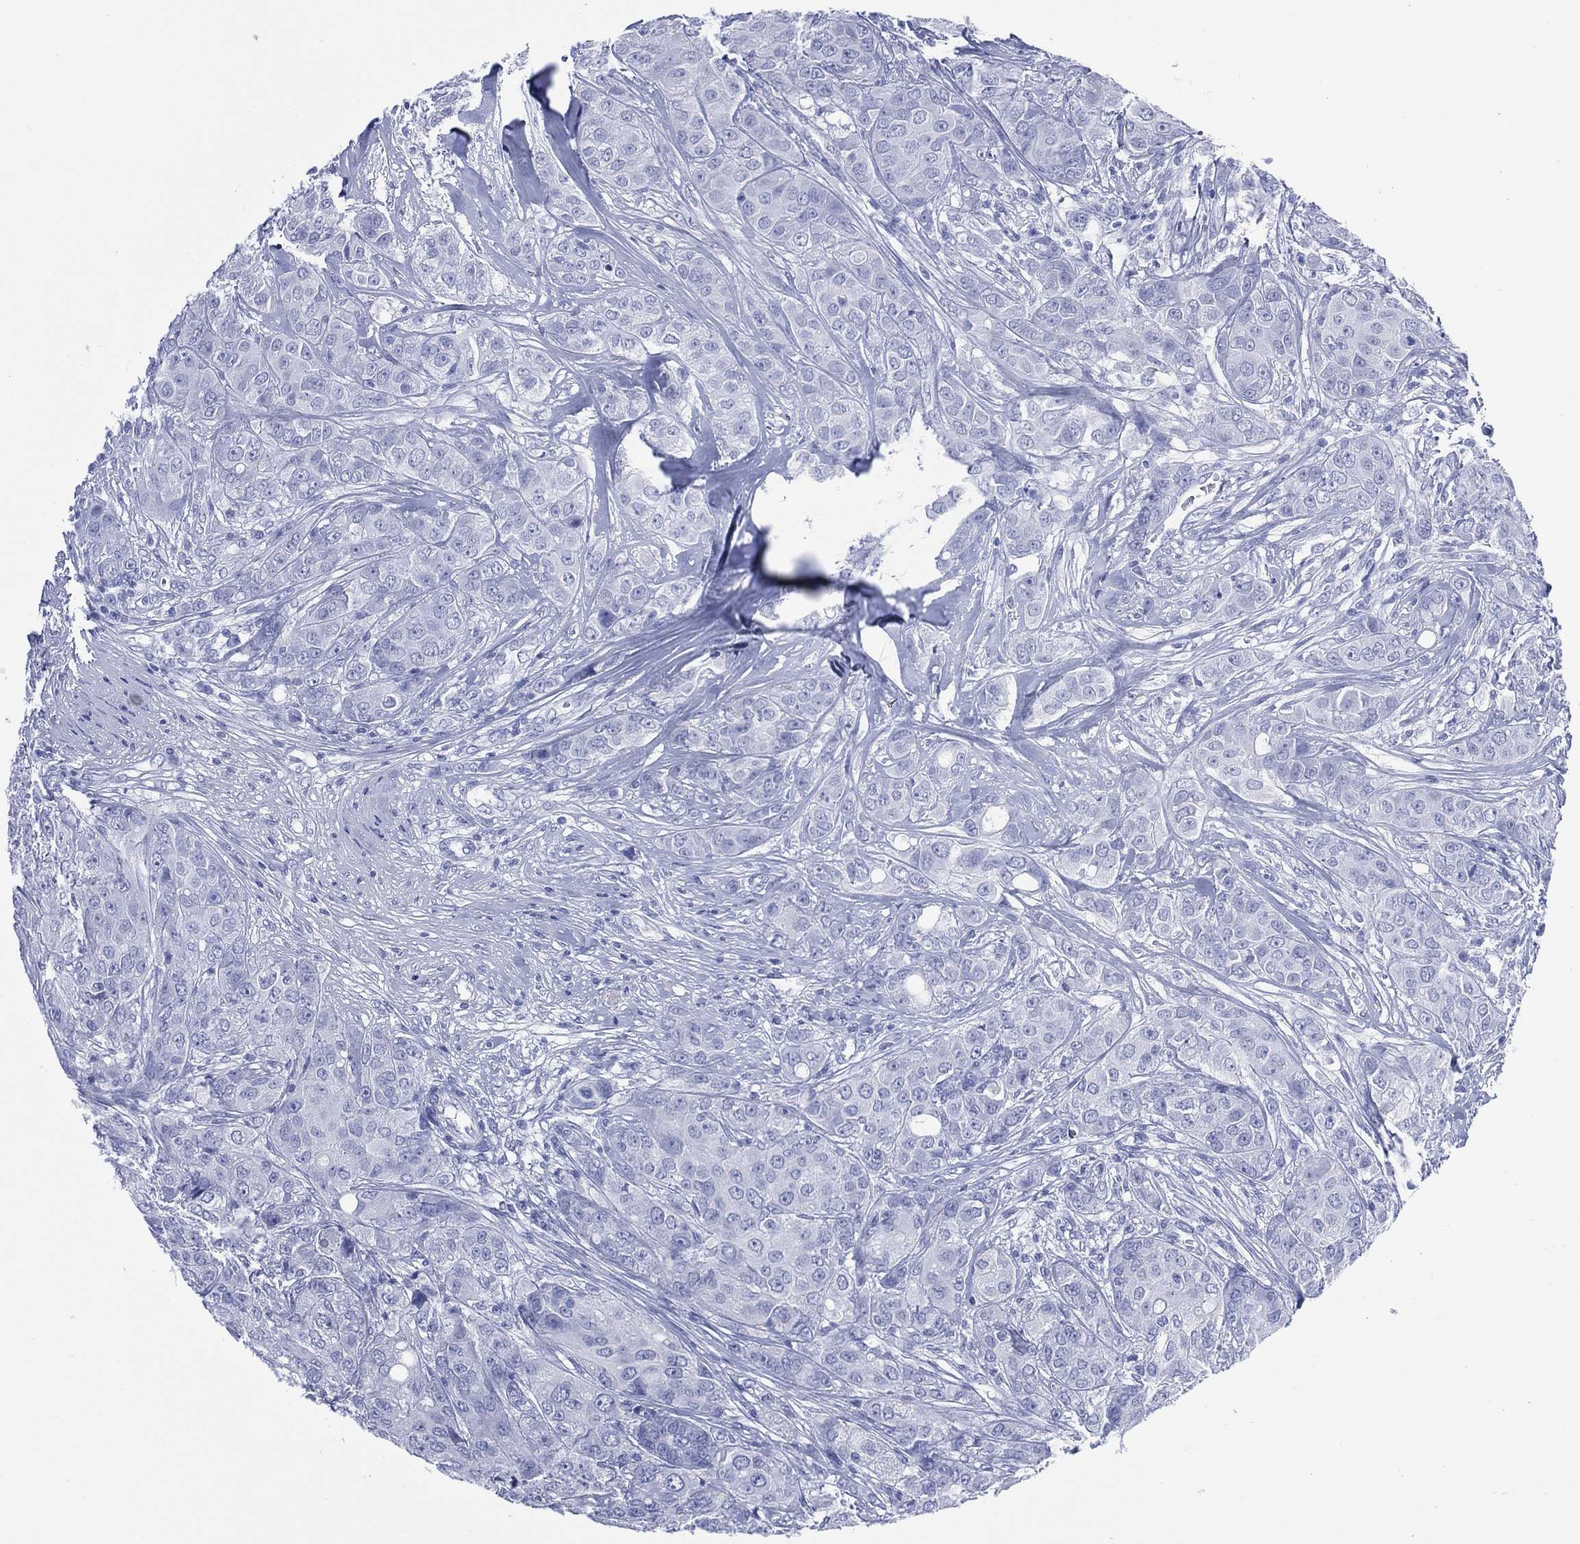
{"staining": {"intensity": "negative", "quantity": "none", "location": "none"}, "tissue": "breast cancer", "cell_type": "Tumor cells", "image_type": "cancer", "snomed": [{"axis": "morphology", "description": "Duct carcinoma"}, {"axis": "topography", "description": "Breast"}], "caption": "Breast cancer stained for a protein using immunohistochemistry (IHC) exhibits no expression tumor cells.", "gene": "LRRD1", "patient": {"sex": "female", "age": 43}}